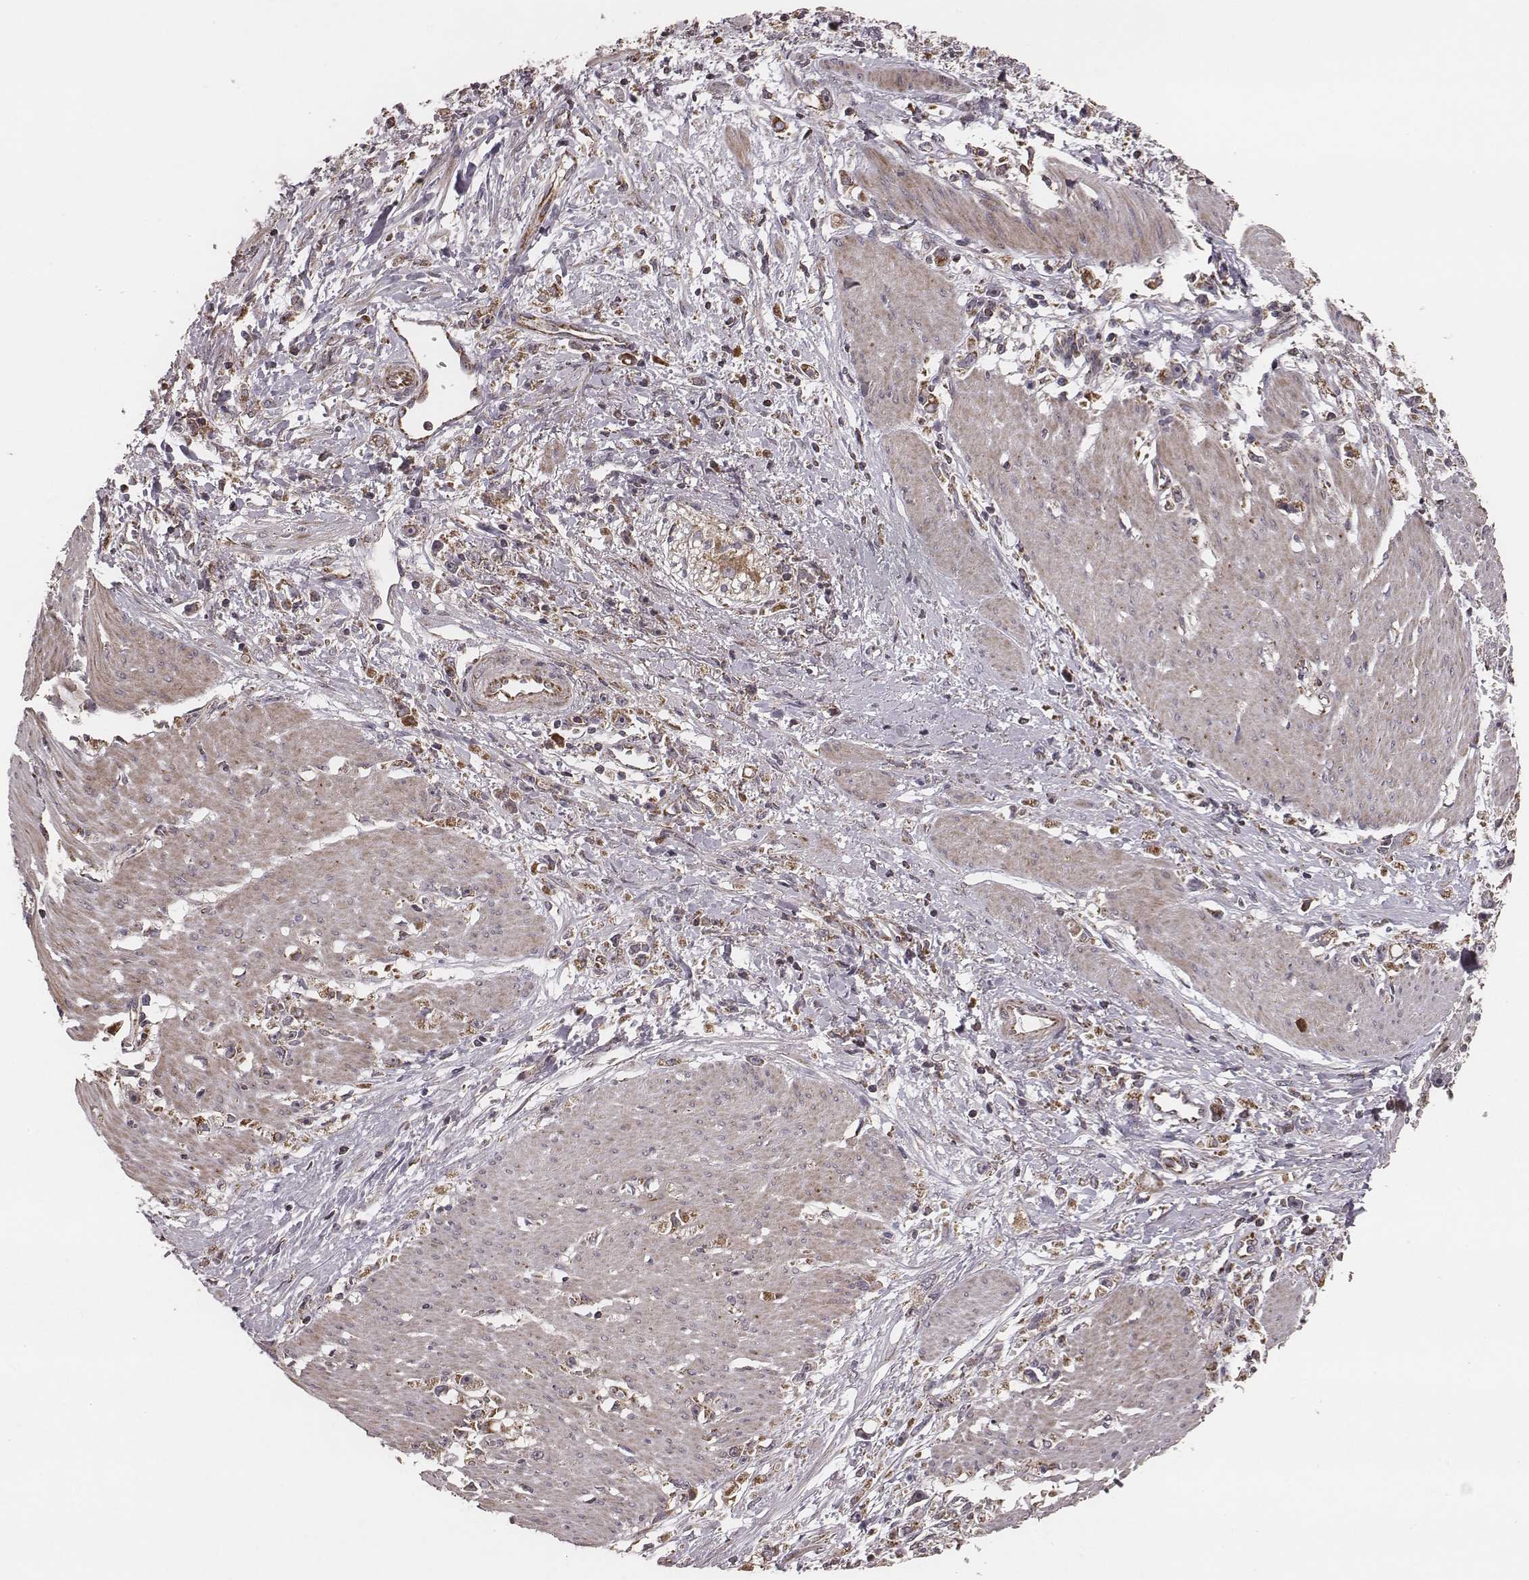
{"staining": {"intensity": "moderate", "quantity": "25%-75%", "location": "cytoplasmic/membranous"}, "tissue": "stomach cancer", "cell_type": "Tumor cells", "image_type": "cancer", "snomed": [{"axis": "morphology", "description": "Adenocarcinoma, NOS"}, {"axis": "topography", "description": "Stomach"}], "caption": "Moderate cytoplasmic/membranous protein expression is seen in approximately 25%-75% of tumor cells in adenocarcinoma (stomach).", "gene": "ZDHHC21", "patient": {"sex": "female", "age": 59}}